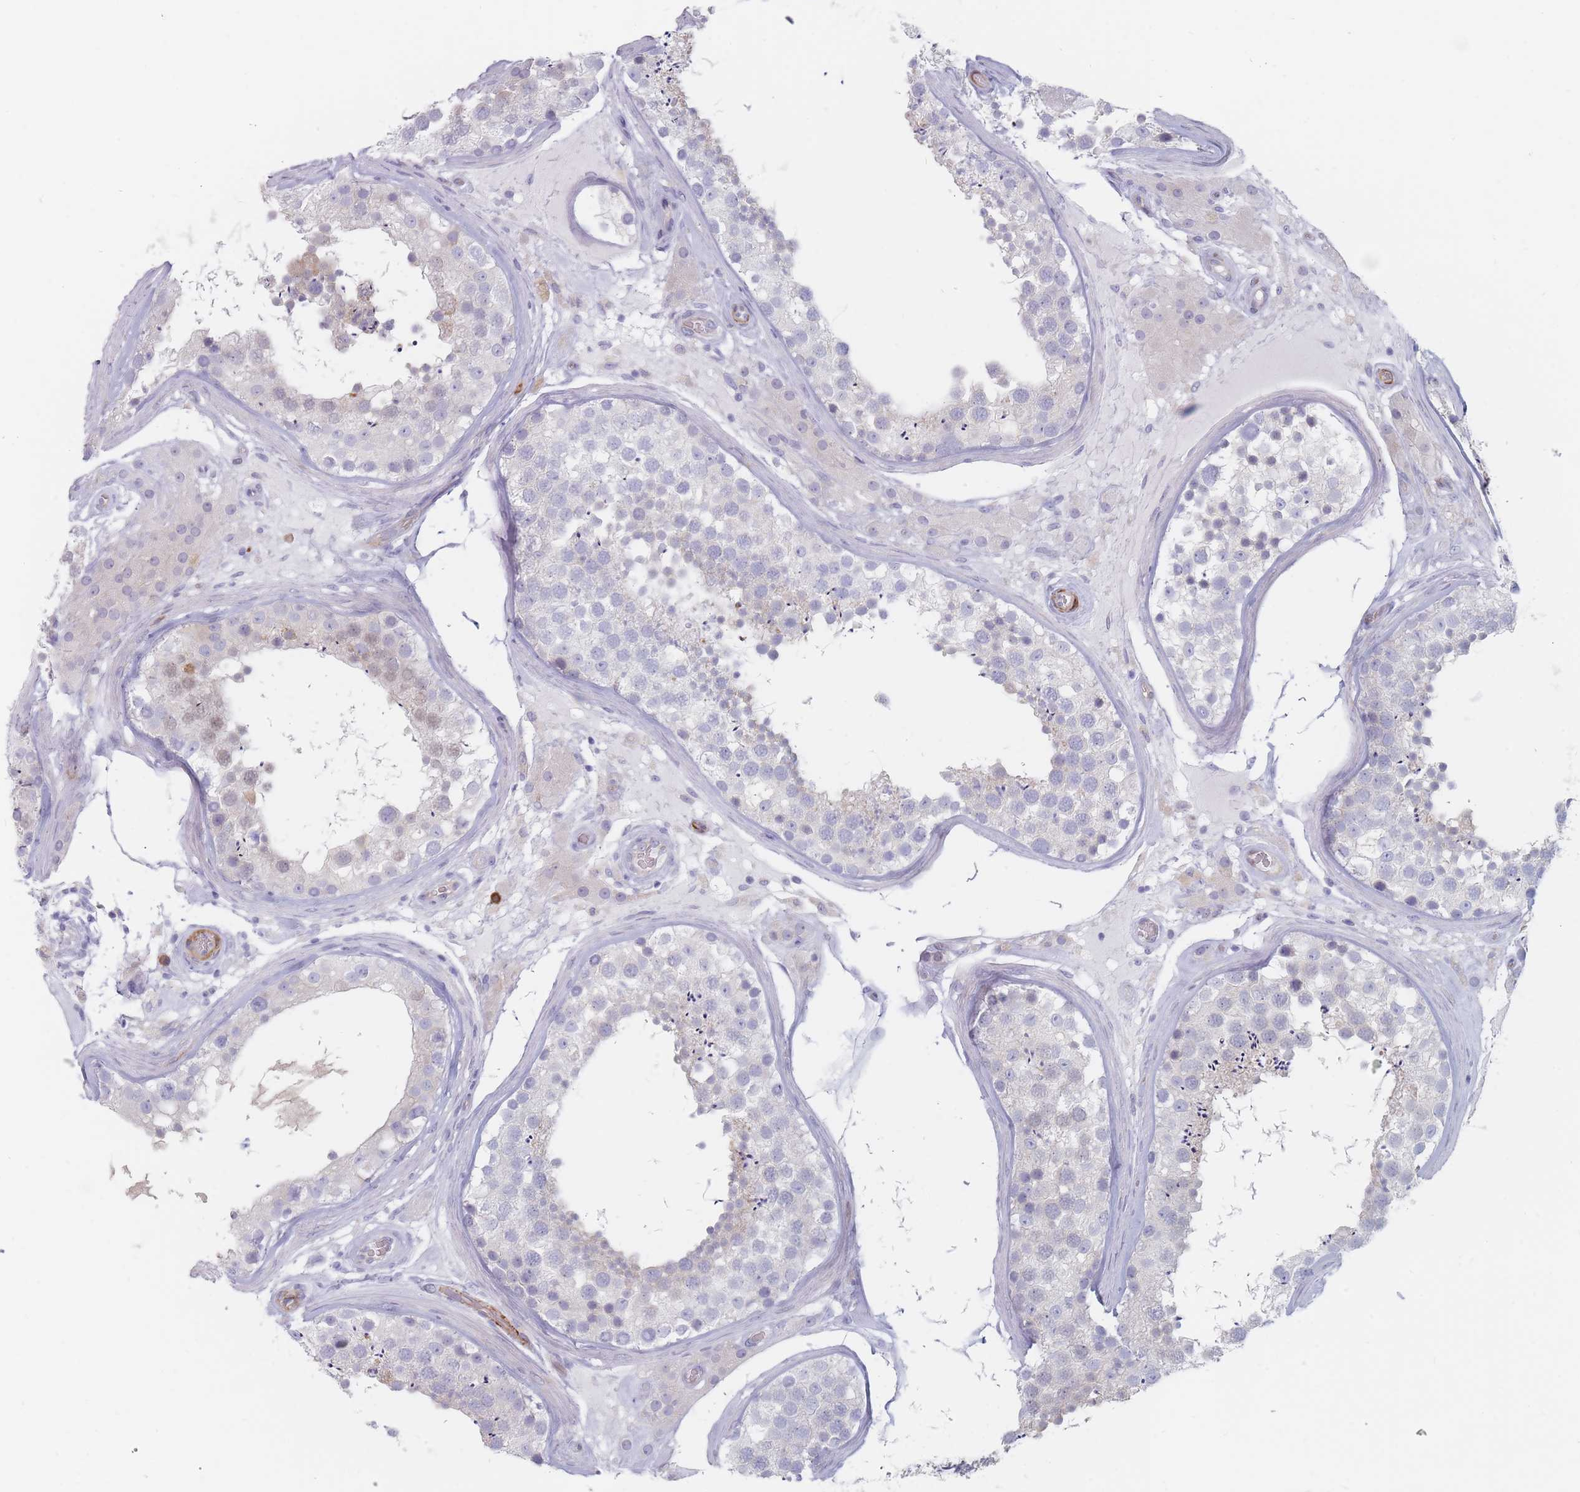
{"staining": {"intensity": "negative", "quantity": "none", "location": "none"}, "tissue": "testis", "cell_type": "Cells in seminiferous ducts", "image_type": "normal", "snomed": [{"axis": "morphology", "description": "Normal tissue, NOS"}, {"axis": "topography", "description": "Testis"}], "caption": "Histopathology image shows no significant protein expression in cells in seminiferous ducts of unremarkable testis. Brightfield microscopy of IHC stained with DAB (3,3'-diaminobenzidine) (brown) and hematoxylin (blue), captured at high magnification.", "gene": "ERBIN", "patient": {"sex": "male", "age": 46}}